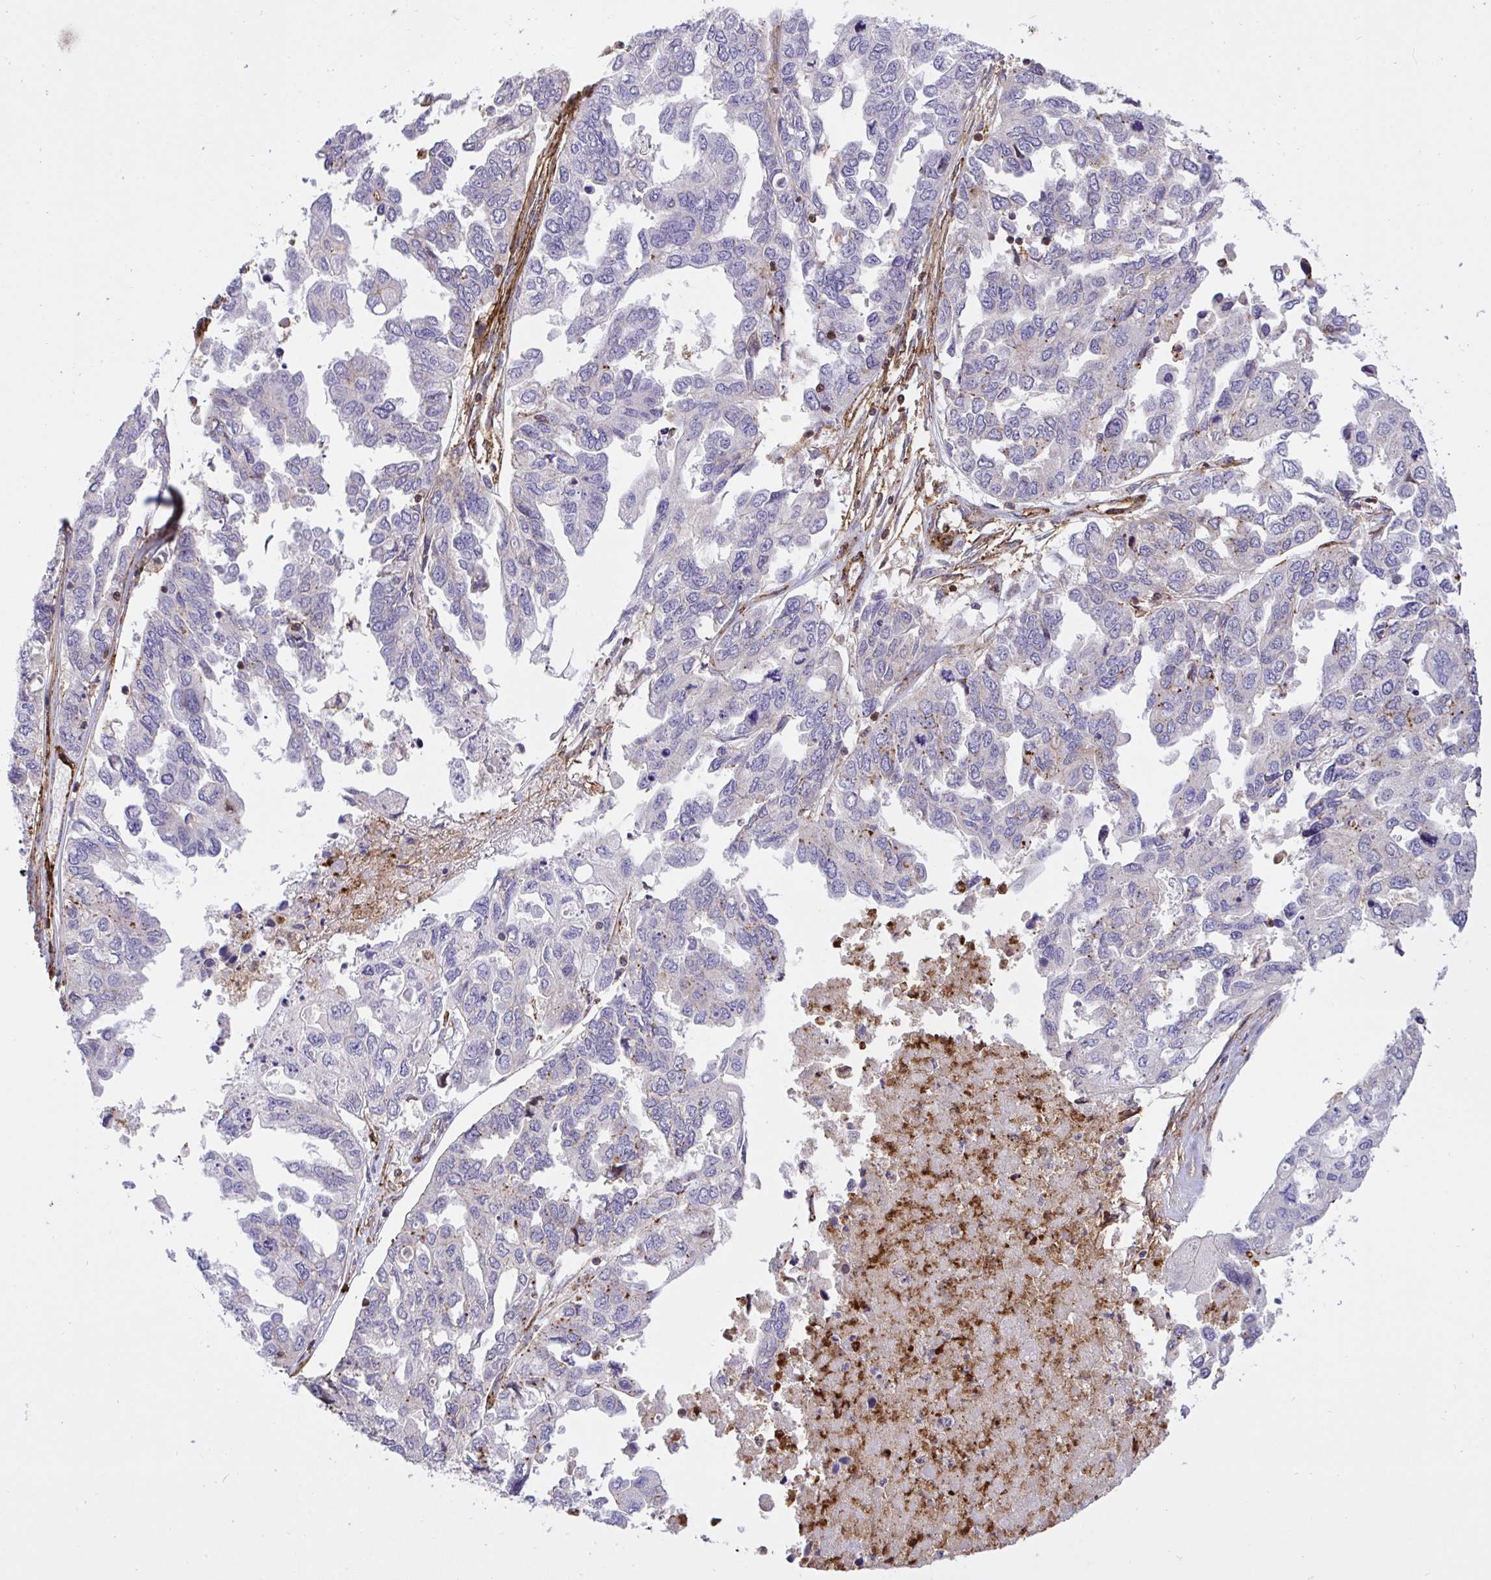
{"staining": {"intensity": "negative", "quantity": "none", "location": "none"}, "tissue": "ovarian cancer", "cell_type": "Tumor cells", "image_type": "cancer", "snomed": [{"axis": "morphology", "description": "Cystadenocarcinoma, serous, NOS"}, {"axis": "topography", "description": "Ovary"}], "caption": "The image displays no significant positivity in tumor cells of ovarian serous cystadenocarcinoma.", "gene": "ERI1", "patient": {"sex": "female", "age": 53}}